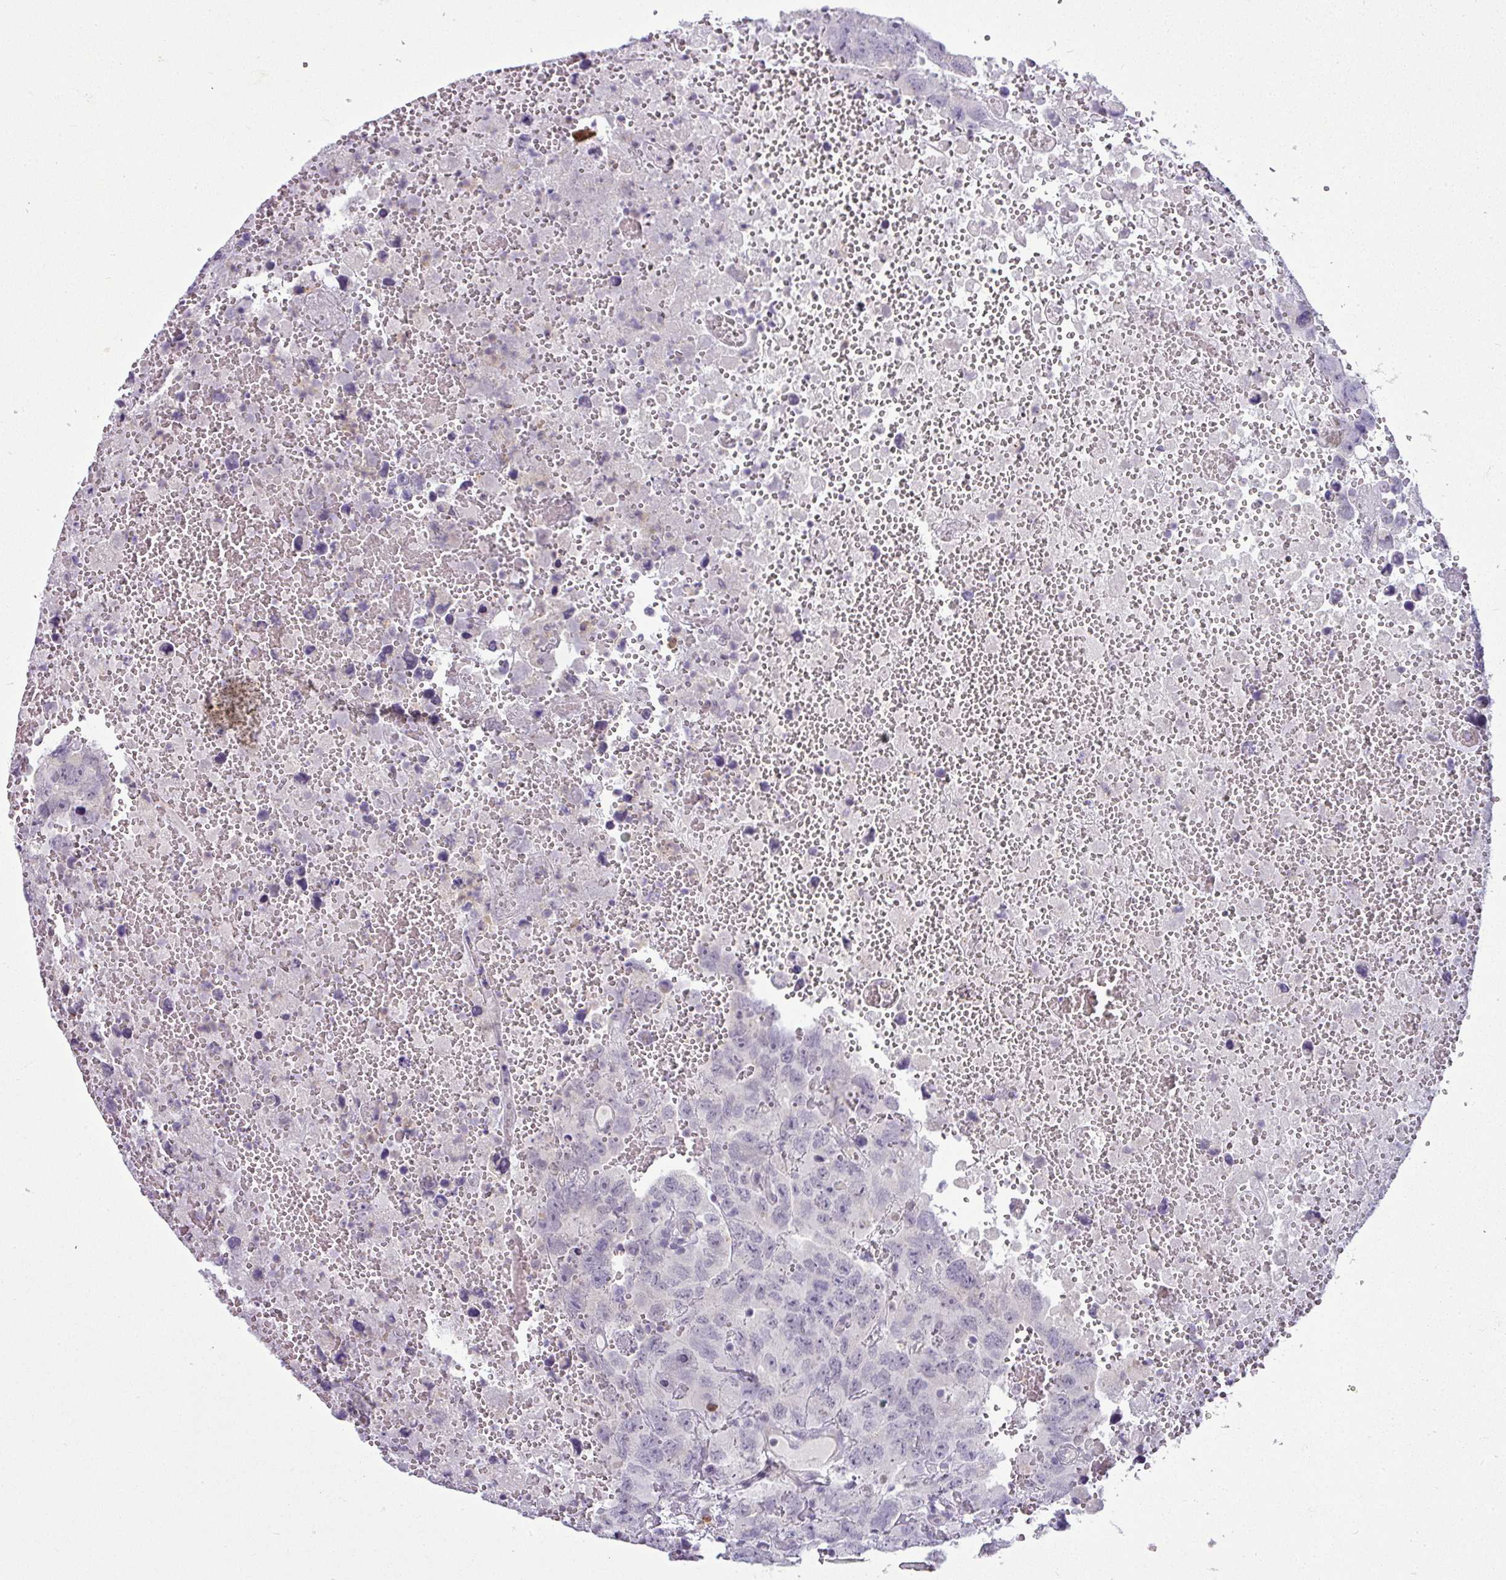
{"staining": {"intensity": "negative", "quantity": "none", "location": "none"}, "tissue": "testis cancer", "cell_type": "Tumor cells", "image_type": "cancer", "snomed": [{"axis": "morphology", "description": "Carcinoma, Embryonal, NOS"}, {"axis": "topography", "description": "Testis"}], "caption": "The immunohistochemistry photomicrograph has no significant staining in tumor cells of testis cancer (embryonal carcinoma) tissue.", "gene": "HBEGF", "patient": {"sex": "male", "age": 45}}